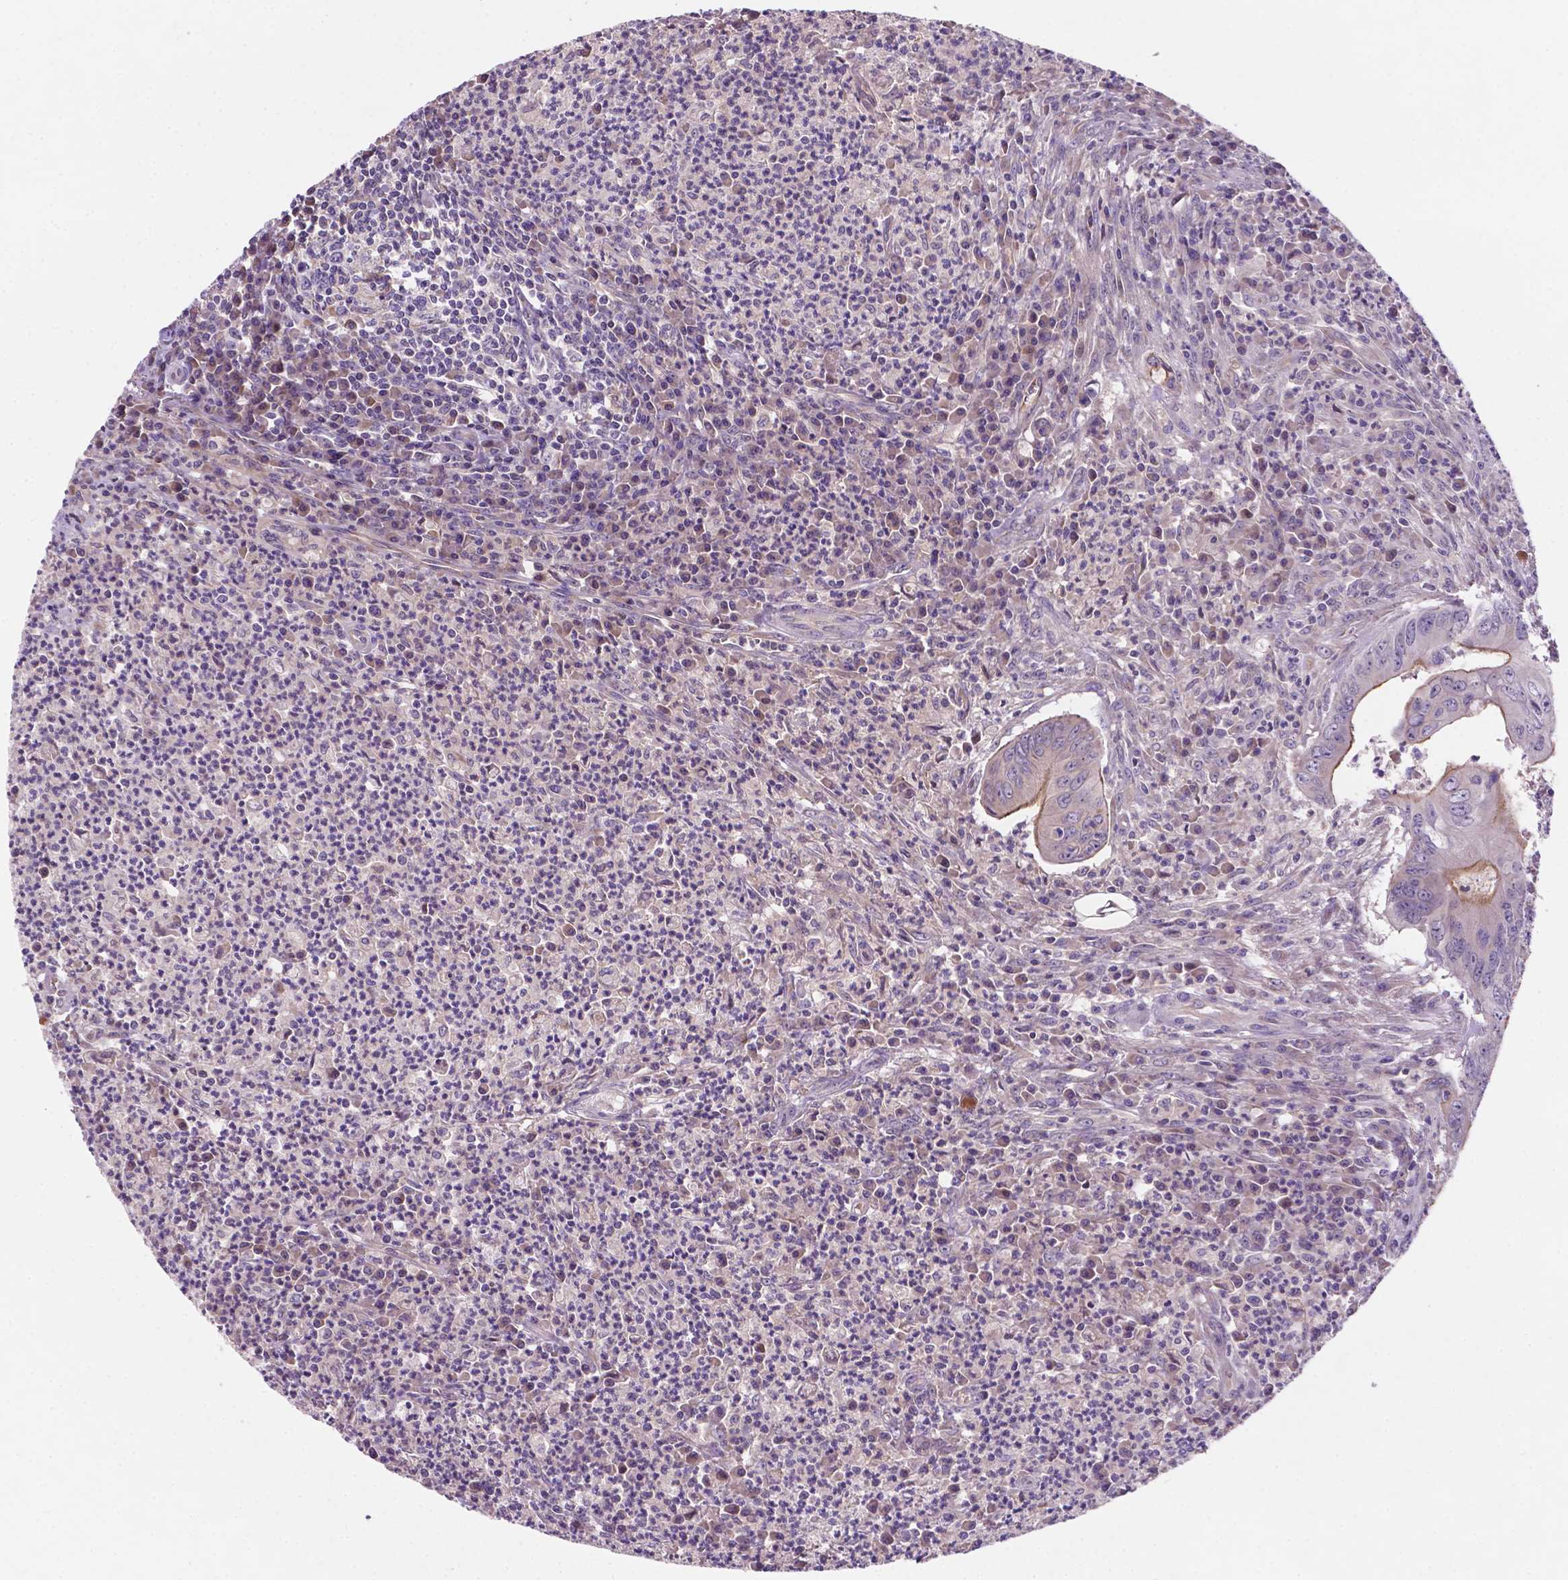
{"staining": {"intensity": "strong", "quantity": "25%-75%", "location": "cytoplasmic/membranous"}, "tissue": "colorectal cancer", "cell_type": "Tumor cells", "image_type": "cancer", "snomed": [{"axis": "morphology", "description": "Adenocarcinoma, NOS"}, {"axis": "topography", "description": "Colon"}], "caption": "Immunohistochemistry (IHC) image of neoplastic tissue: human colorectal adenocarcinoma stained using immunohistochemistry (IHC) displays high levels of strong protein expression localized specifically in the cytoplasmic/membranous of tumor cells, appearing as a cytoplasmic/membranous brown color.", "gene": "TM4SF20", "patient": {"sex": "female", "age": 74}}